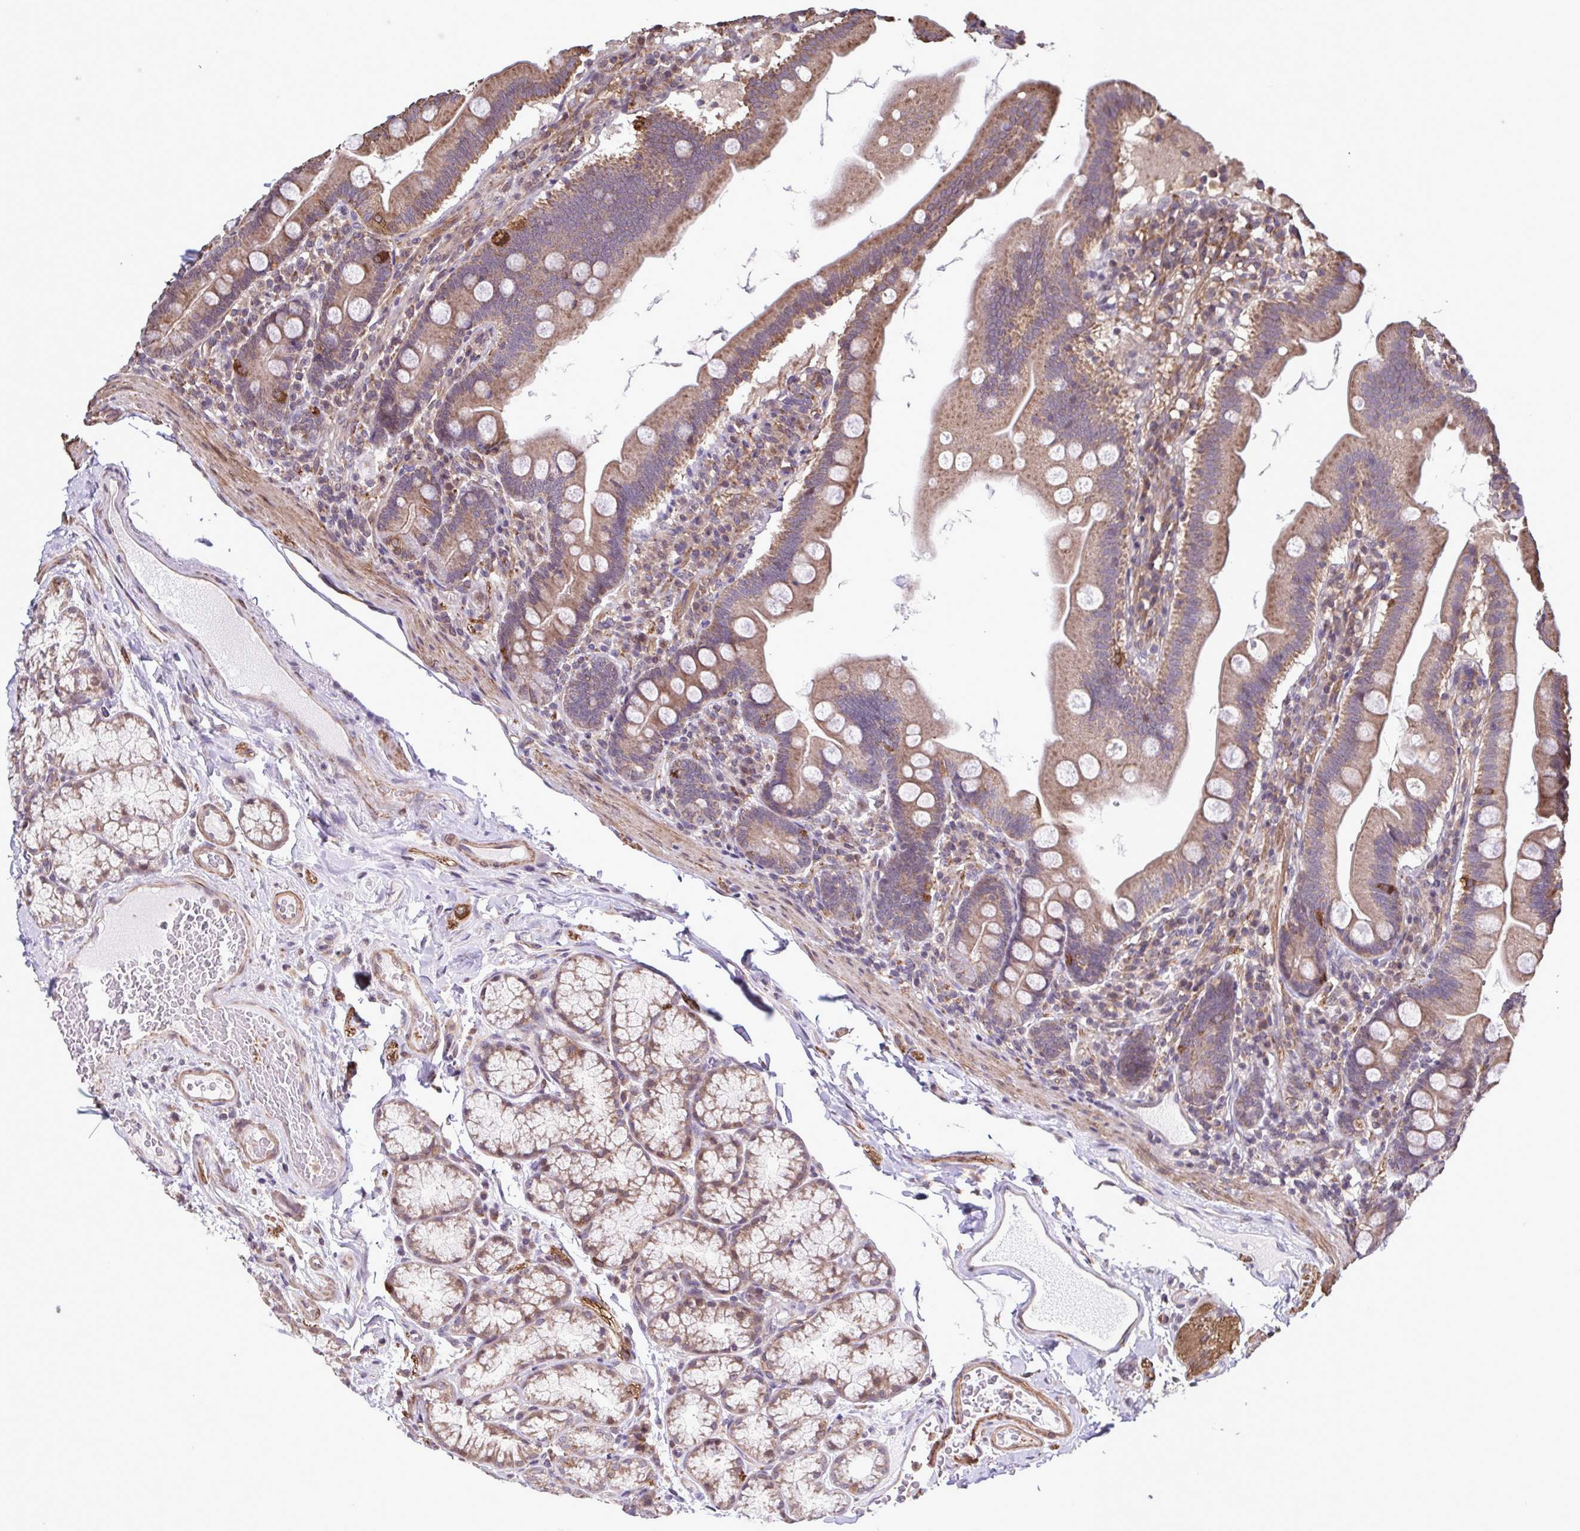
{"staining": {"intensity": "moderate", "quantity": ">75%", "location": "cytoplasmic/membranous"}, "tissue": "duodenum", "cell_type": "Glandular cells", "image_type": "normal", "snomed": [{"axis": "morphology", "description": "Normal tissue, NOS"}, {"axis": "topography", "description": "Duodenum"}], "caption": "Immunohistochemistry (IHC) micrograph of benign duodenum: duodenum stained using immunohistochemistry displays medium levels of moderate protein expression localized specifically in the cytoplasmic/membranous of glandular cells, appearing as a cytoplasmic/membranous brown color.", "gene": "ZNF200", "patient": {"sex": "female", "age": 67}}